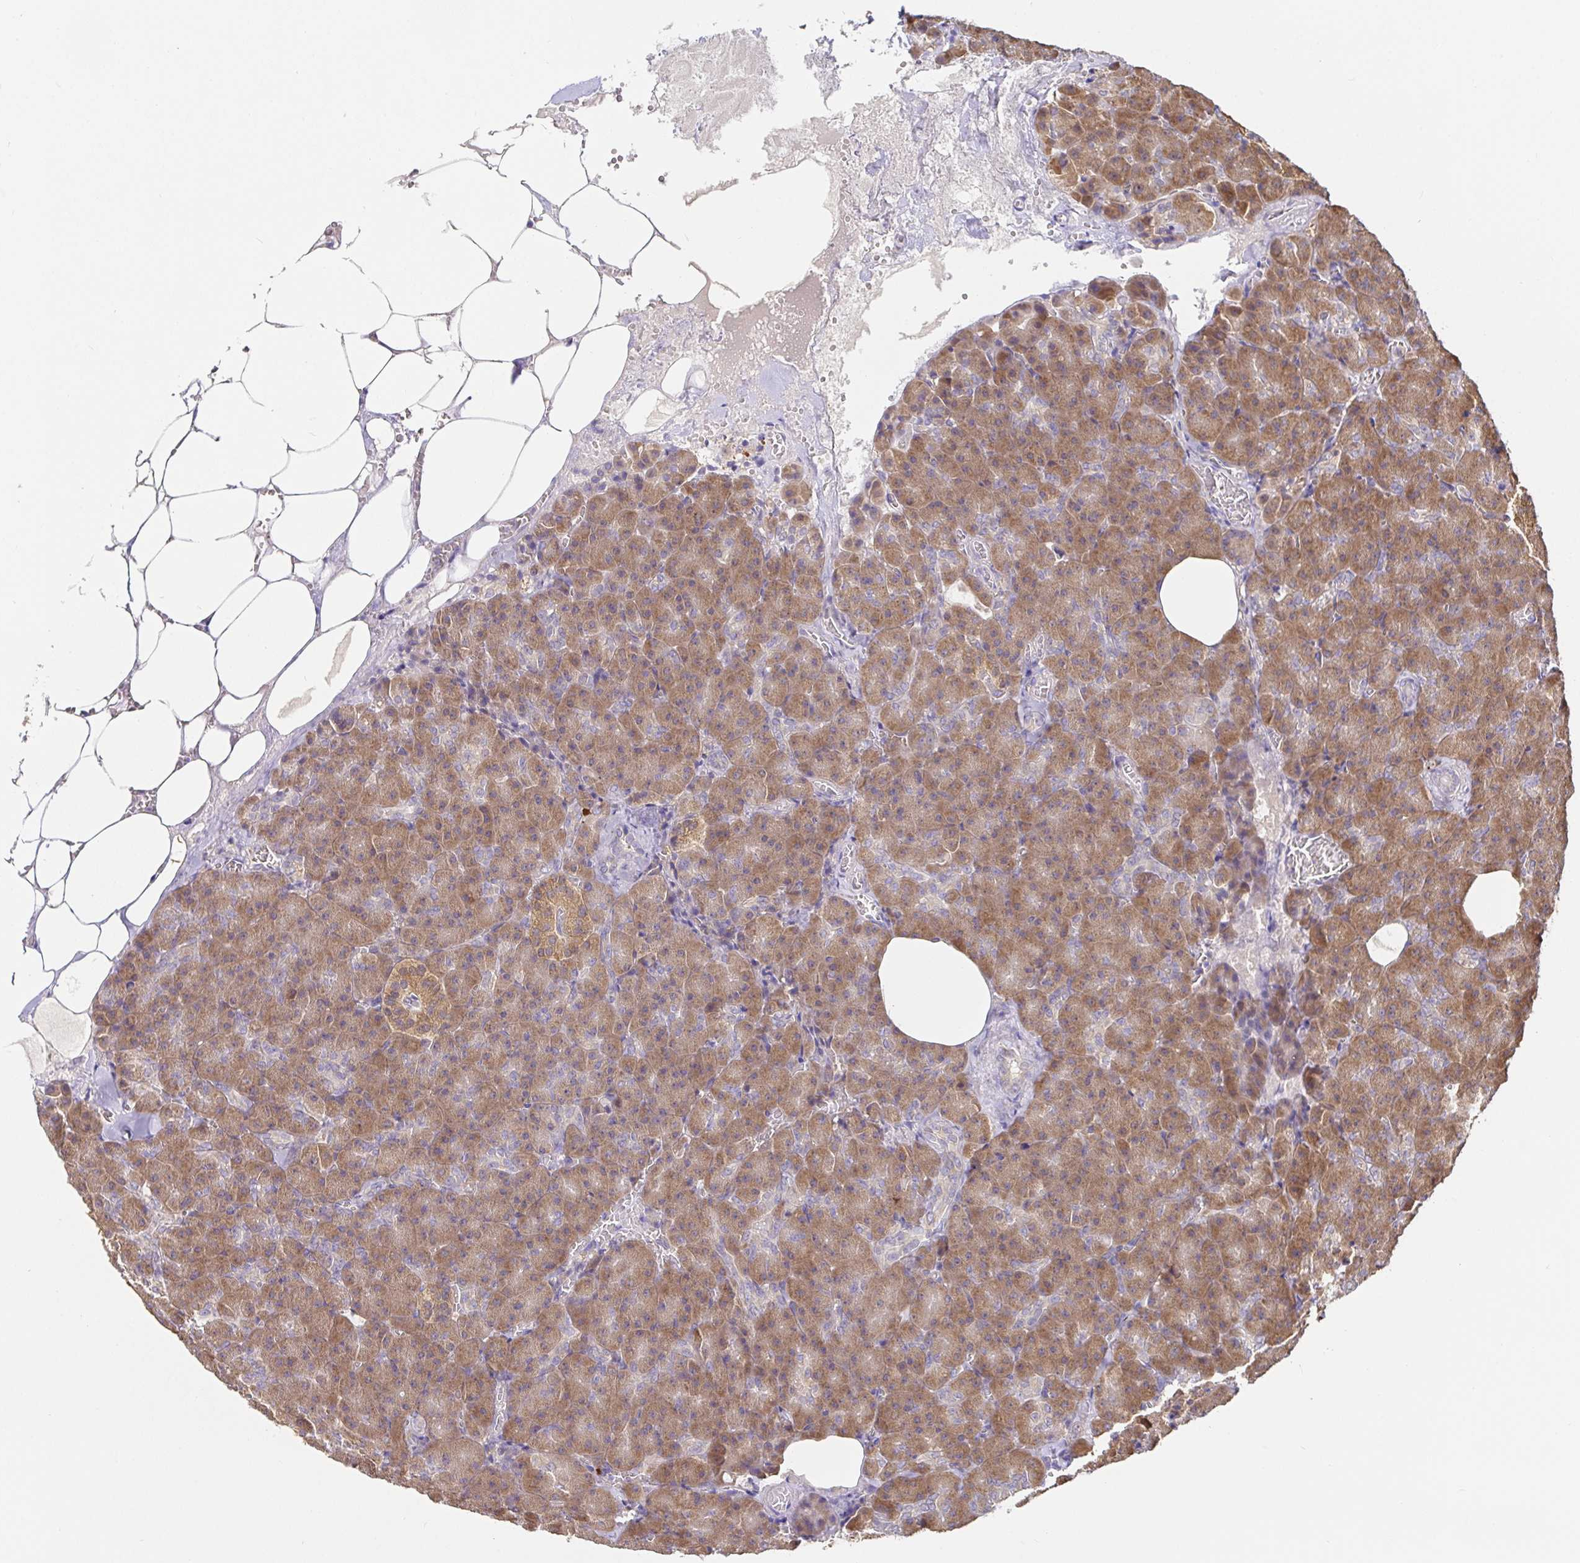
{"staining": {"intensity": "moderate", "quantity": ">75%", "location": "cytoplasmic/membranous"}, "tissue": "pancreas", "cell_type": "Exocrine glandular cells", "image_type": "normal", "snomed": [{"axis": "morphology", "description": "Normal tissue, NOS"}, {"axis": "topography", "description": "Pancreas"}], "caption": "Immunohistochemistry (IHC) image of unremarkable human pancreas stained for a protein (brown), which exhibits medium levels of moderate cytoplasmic/membranous staining in approximately >75% of exocrine glandular cells.", "gene": "HAGH", "patient": {"sex": "female", "age": 74}}